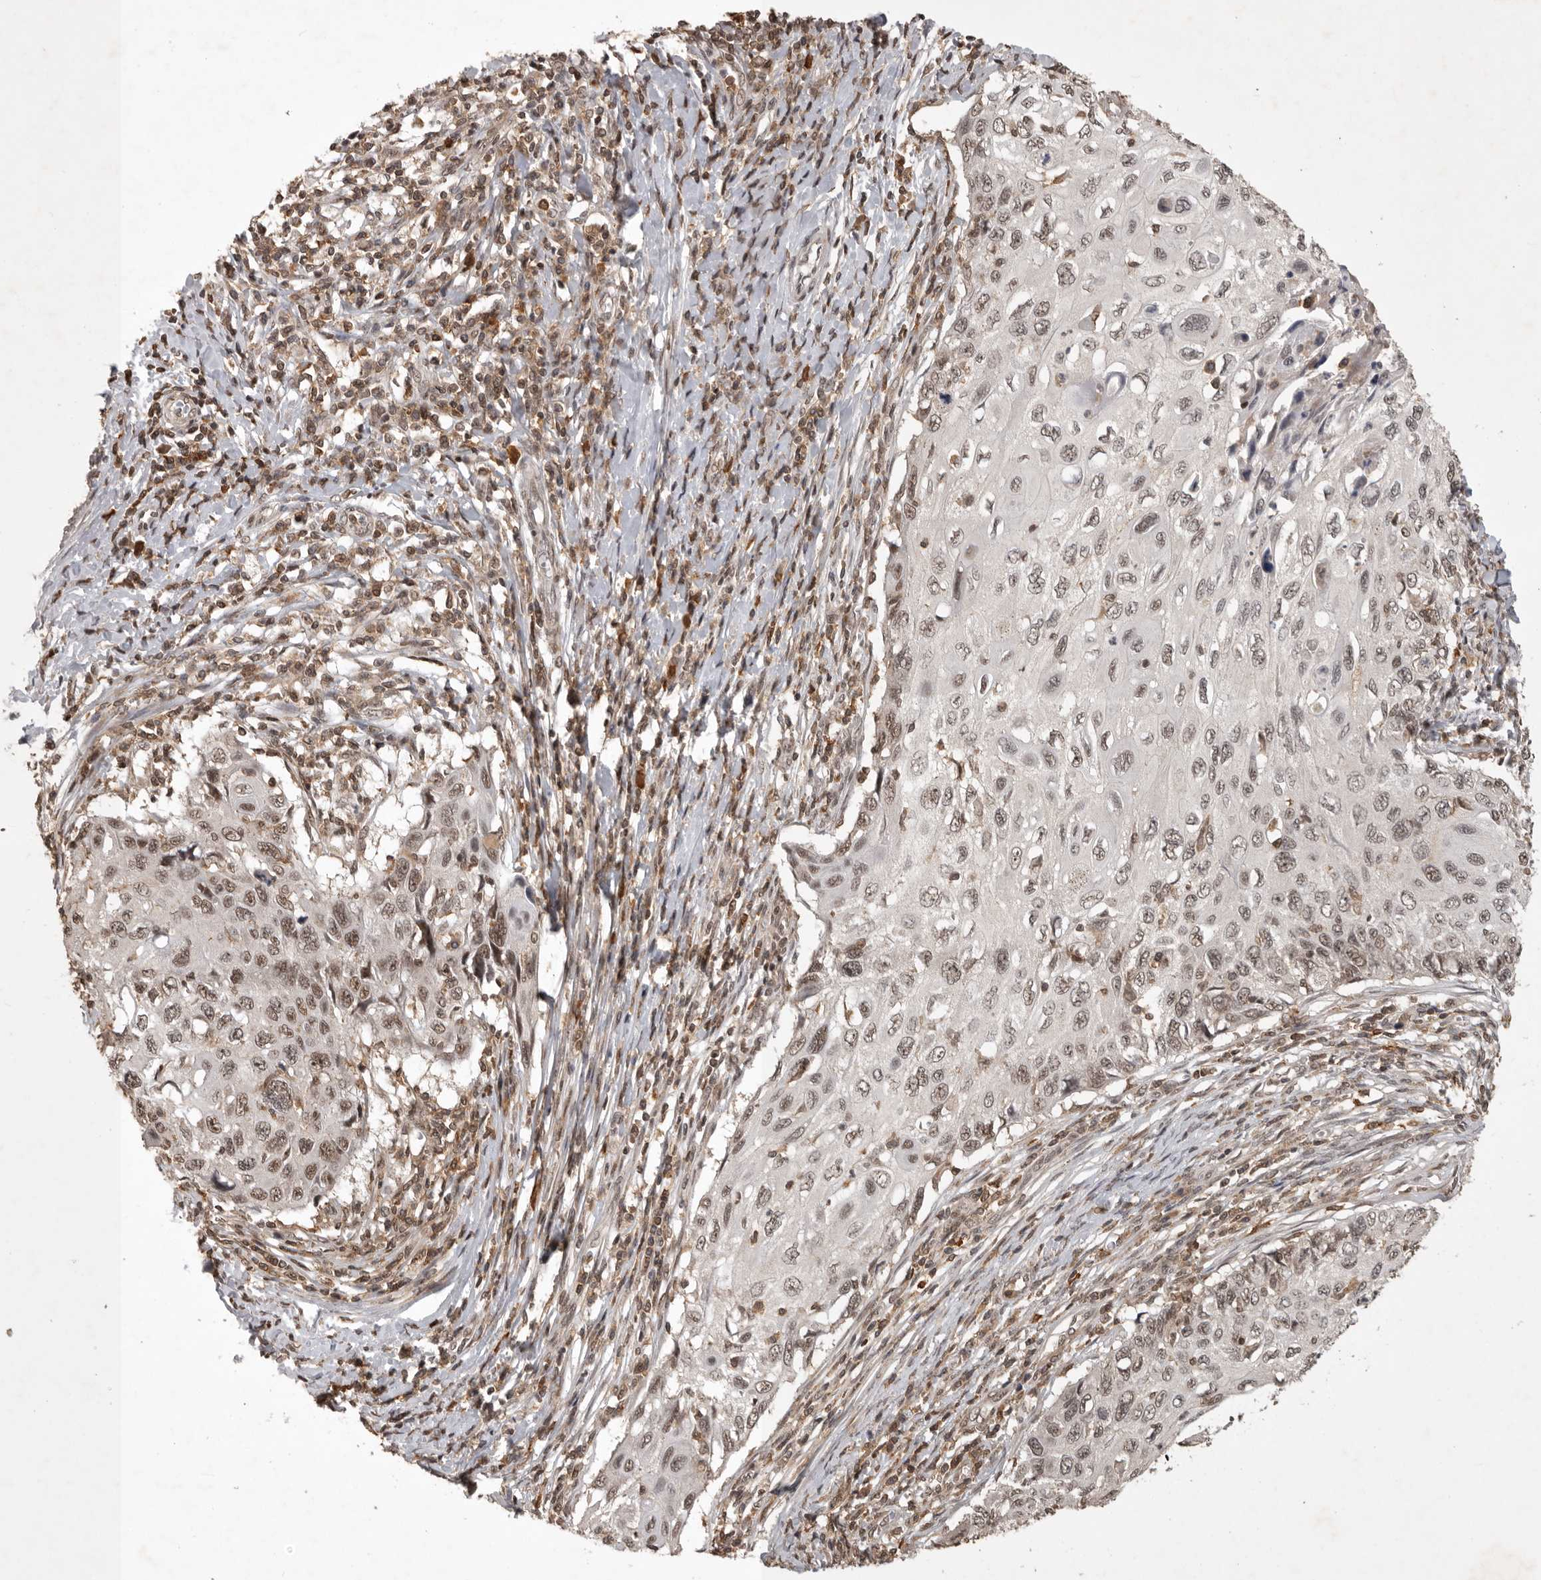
{"staining": {"intensity": "weak", "quantity": ">75%", "location": "nuclear"}, "tissue": "cervical cancer", "cell_type": "Tumor cells", "image_type": "cancer", "snomed": [{"axis": "morphology", "description": "Squamous cell carcinoma, NOS"}, {"axis": "topography", "description": "Cervix"}], "caption": "Cervical cancer stained for a protein displays weak nuclear positivity in tumor cells.", "gene": "CBLL1", "patient": {"sex": "female", "age": 70}}